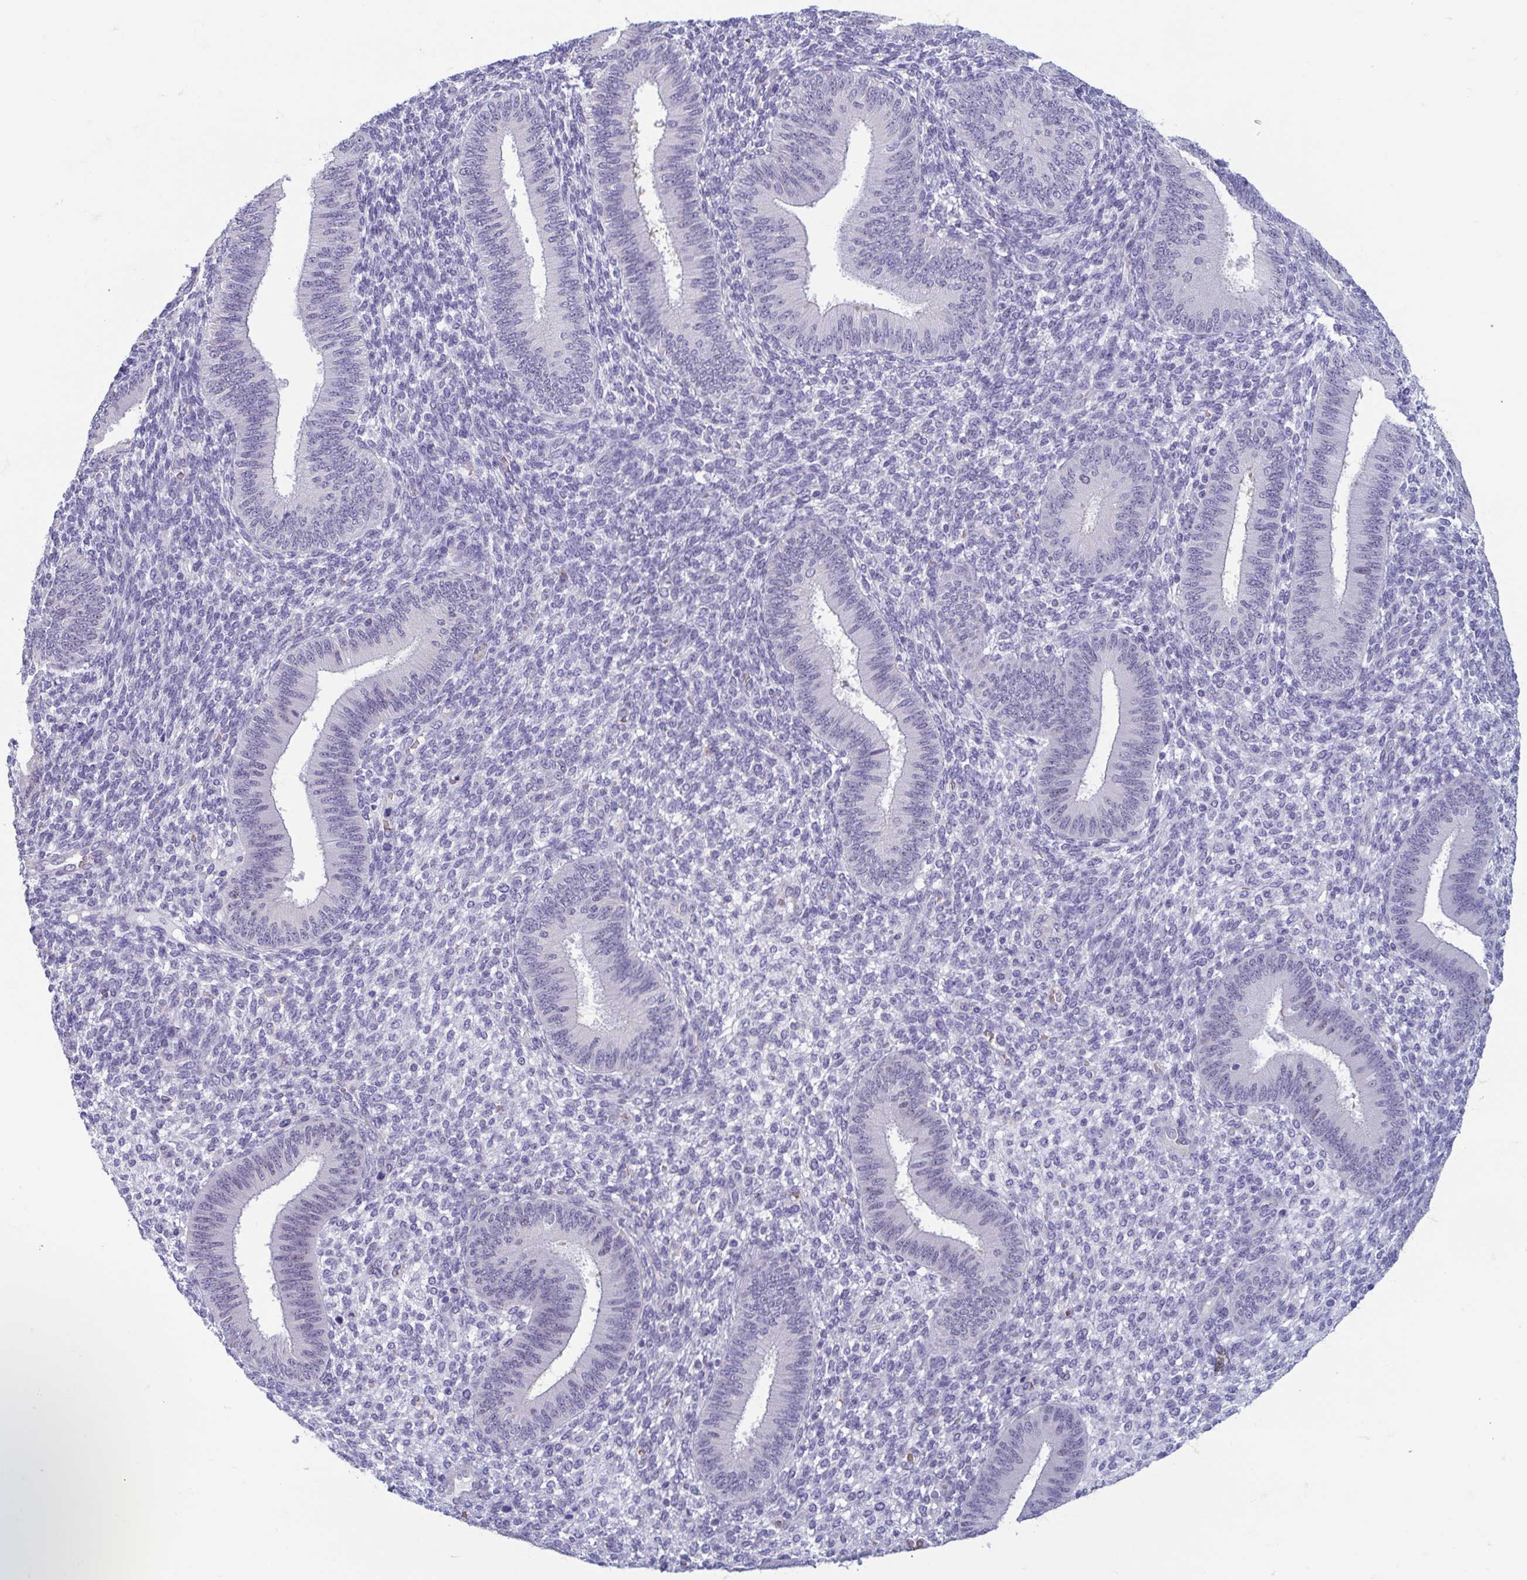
{"staining": {"intensity": "negative", "quantity": "none", "location": "none"}, "tissue": "endometrium", "cell_type": "Cells in endometrial stroma", "image_type": "normal", "snomed": [{"axis": "morphology", "description": "Normal tissue, NOS"}, {"axis": "topography", "description": "Endometrium"}], "caption": "Immunohistochemistry histopathology image of unremarkable human endometrium stained for a protein (brown), which demonstrates no staining in cells in endometrial stroma. (Immunohistochemistry (ihc), brightfield microscopy, high magnification).", "gene": "MORC4", "patient": {"sex": "female", "age": 39}}